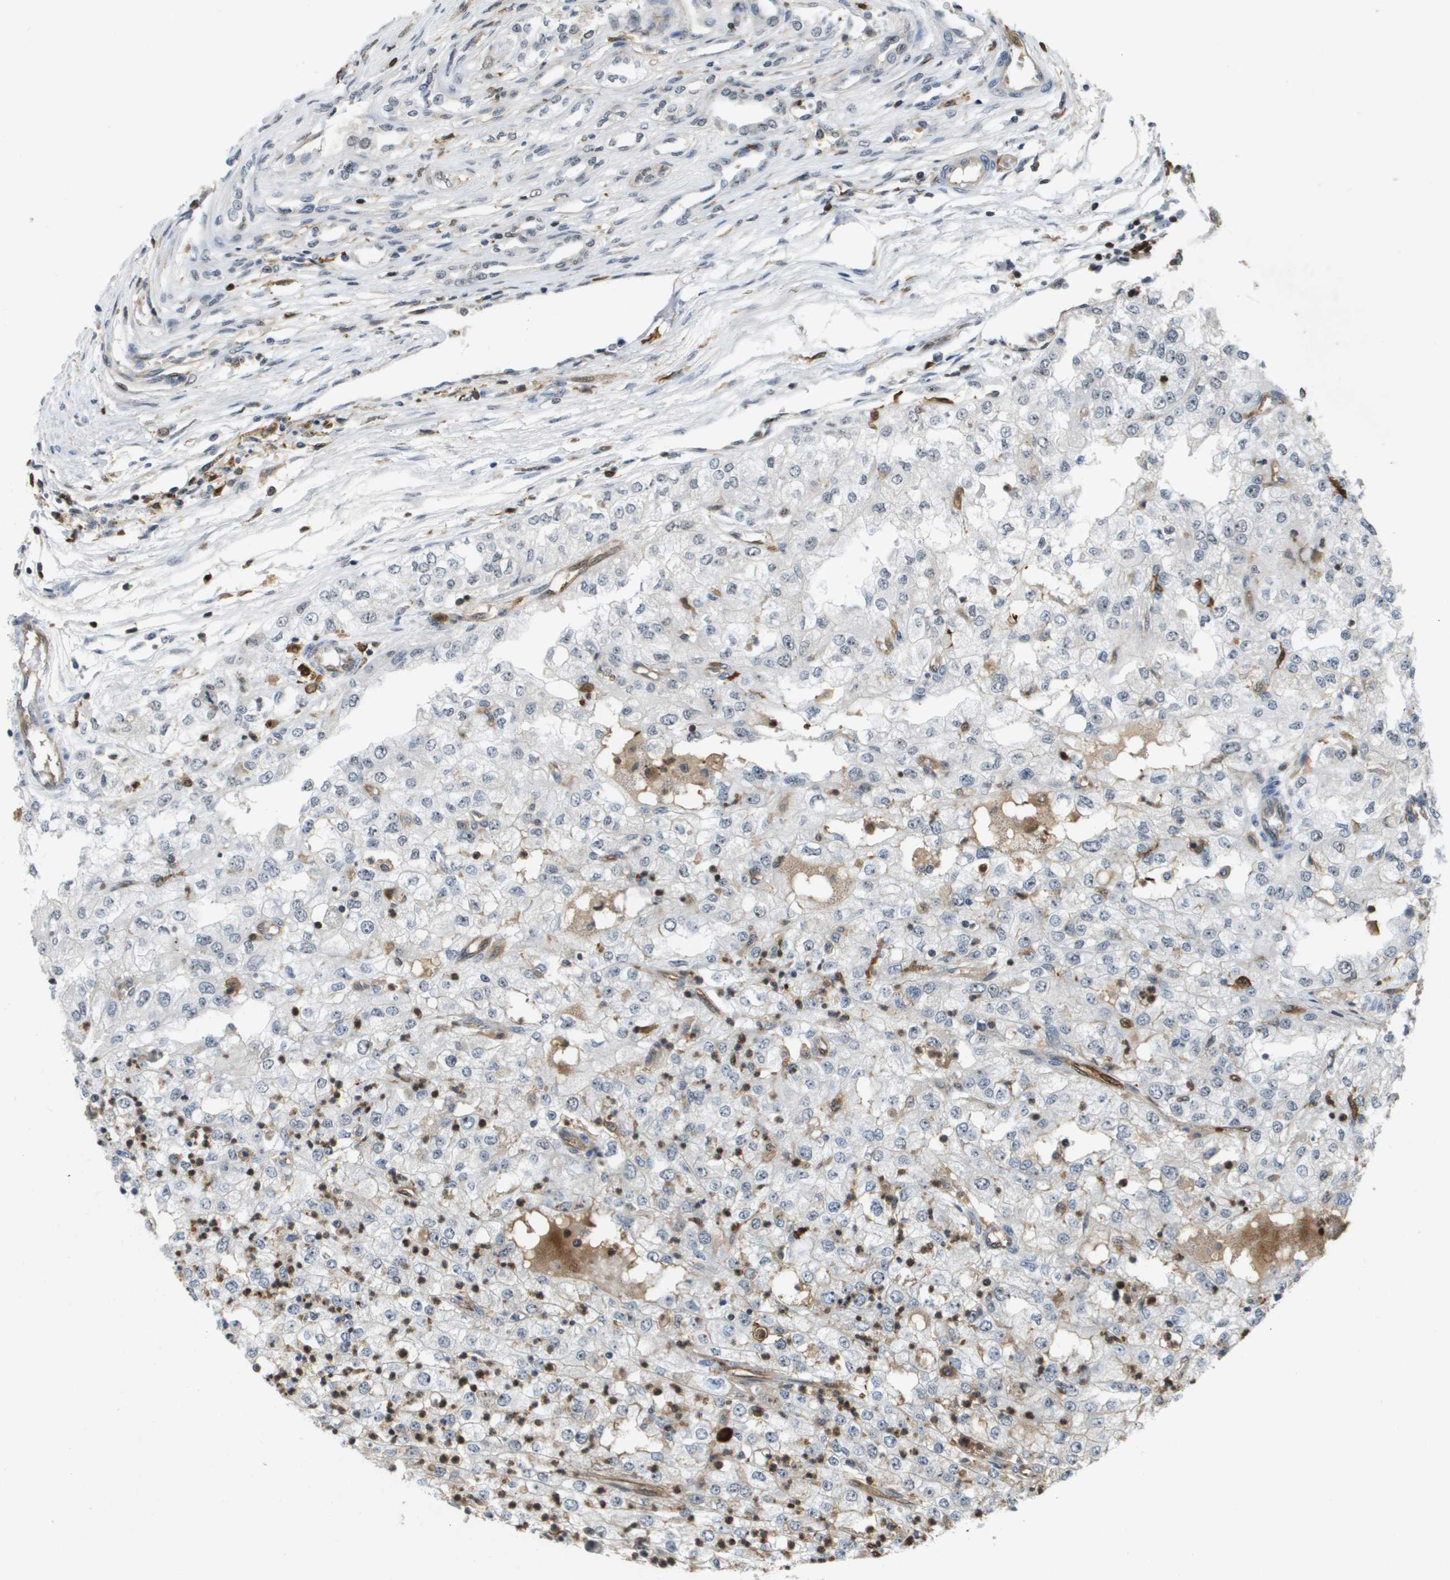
{"staining": {"intensity": "negative", "quantity": "none", "location": "none"}, "tissue": "renal cancer", "cell_type": "Tumor cells", "image_type": "cancer", "snomed": [{"axis": "morphology", "description": "Adenocarcinoma, NOS"}, {"axis": "topography", "description": "Kidney"}], "caption": "Immunohistochemical staining of human adenocarcinoma (renal) shows no significant staining in tumor cells. The staining is performed using DAB brown chromogen with nuclei counter-stained in using hematoxylin.", "gene": "EP400", "patient": {"sex": "female", "age": 54}}